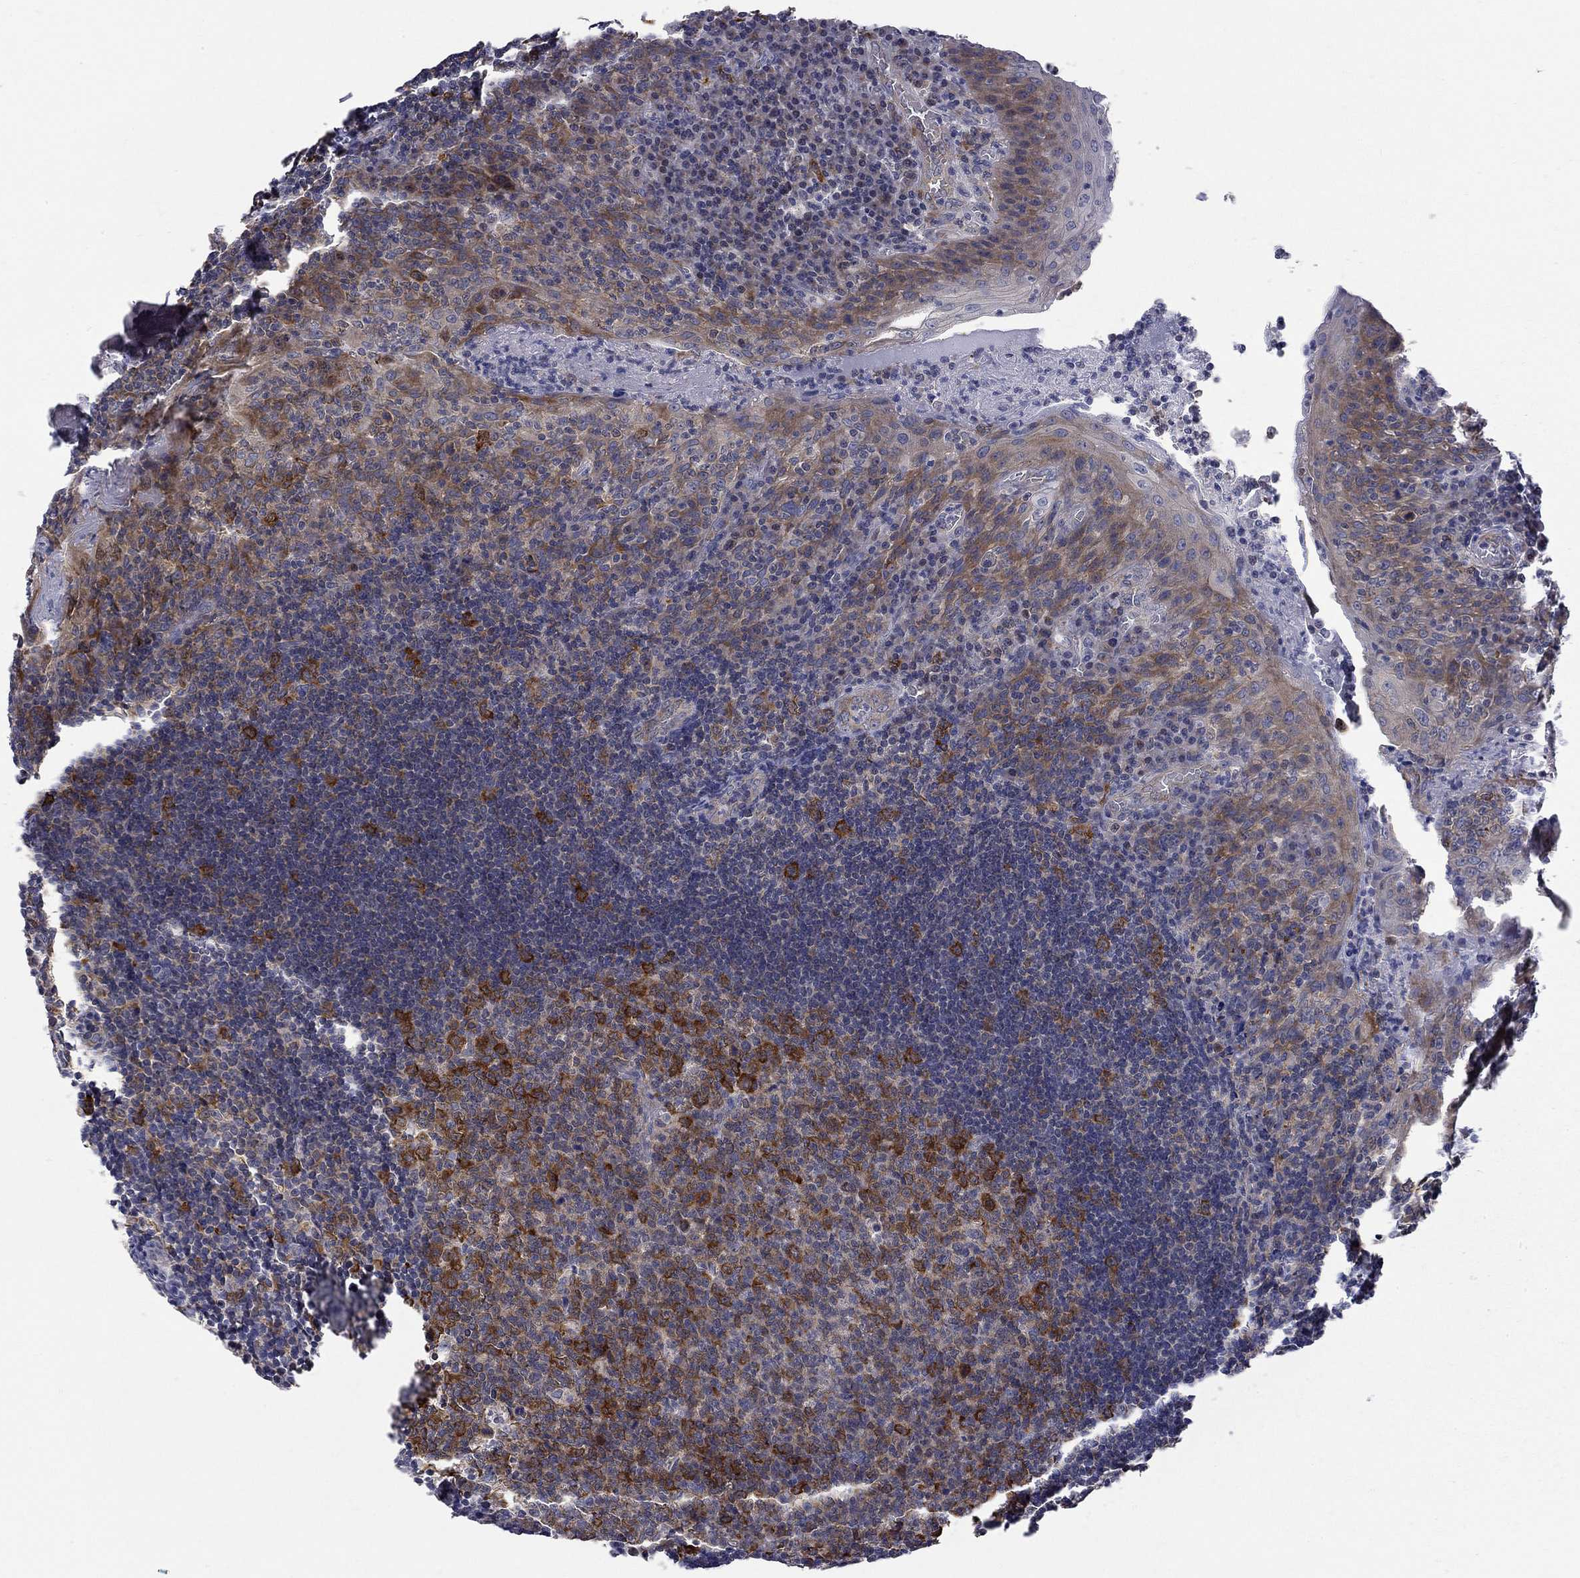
{"staining": {"intensity": "strong", "quantity": "25%-75%", "location": "cytoplasmic/membranous"}, "tissue": "tonsil", "cell_type": "Germinal center cells", "image_type": "normal", "snomed": [{"axis": "morphology", "description": "Normal tissue, NOS"}, {"axis": "topography", "description": "Tonsil"}], "caption": "Approximately 25%-75% of germinal center cells in unremarkable human tonsil reveal strong cytoplasmic/membranous protein staining as visualized by brown immunohistochemical staining.", "gene": "ENSG00000255639", "patient": {"sex": "male", "age": 17}}